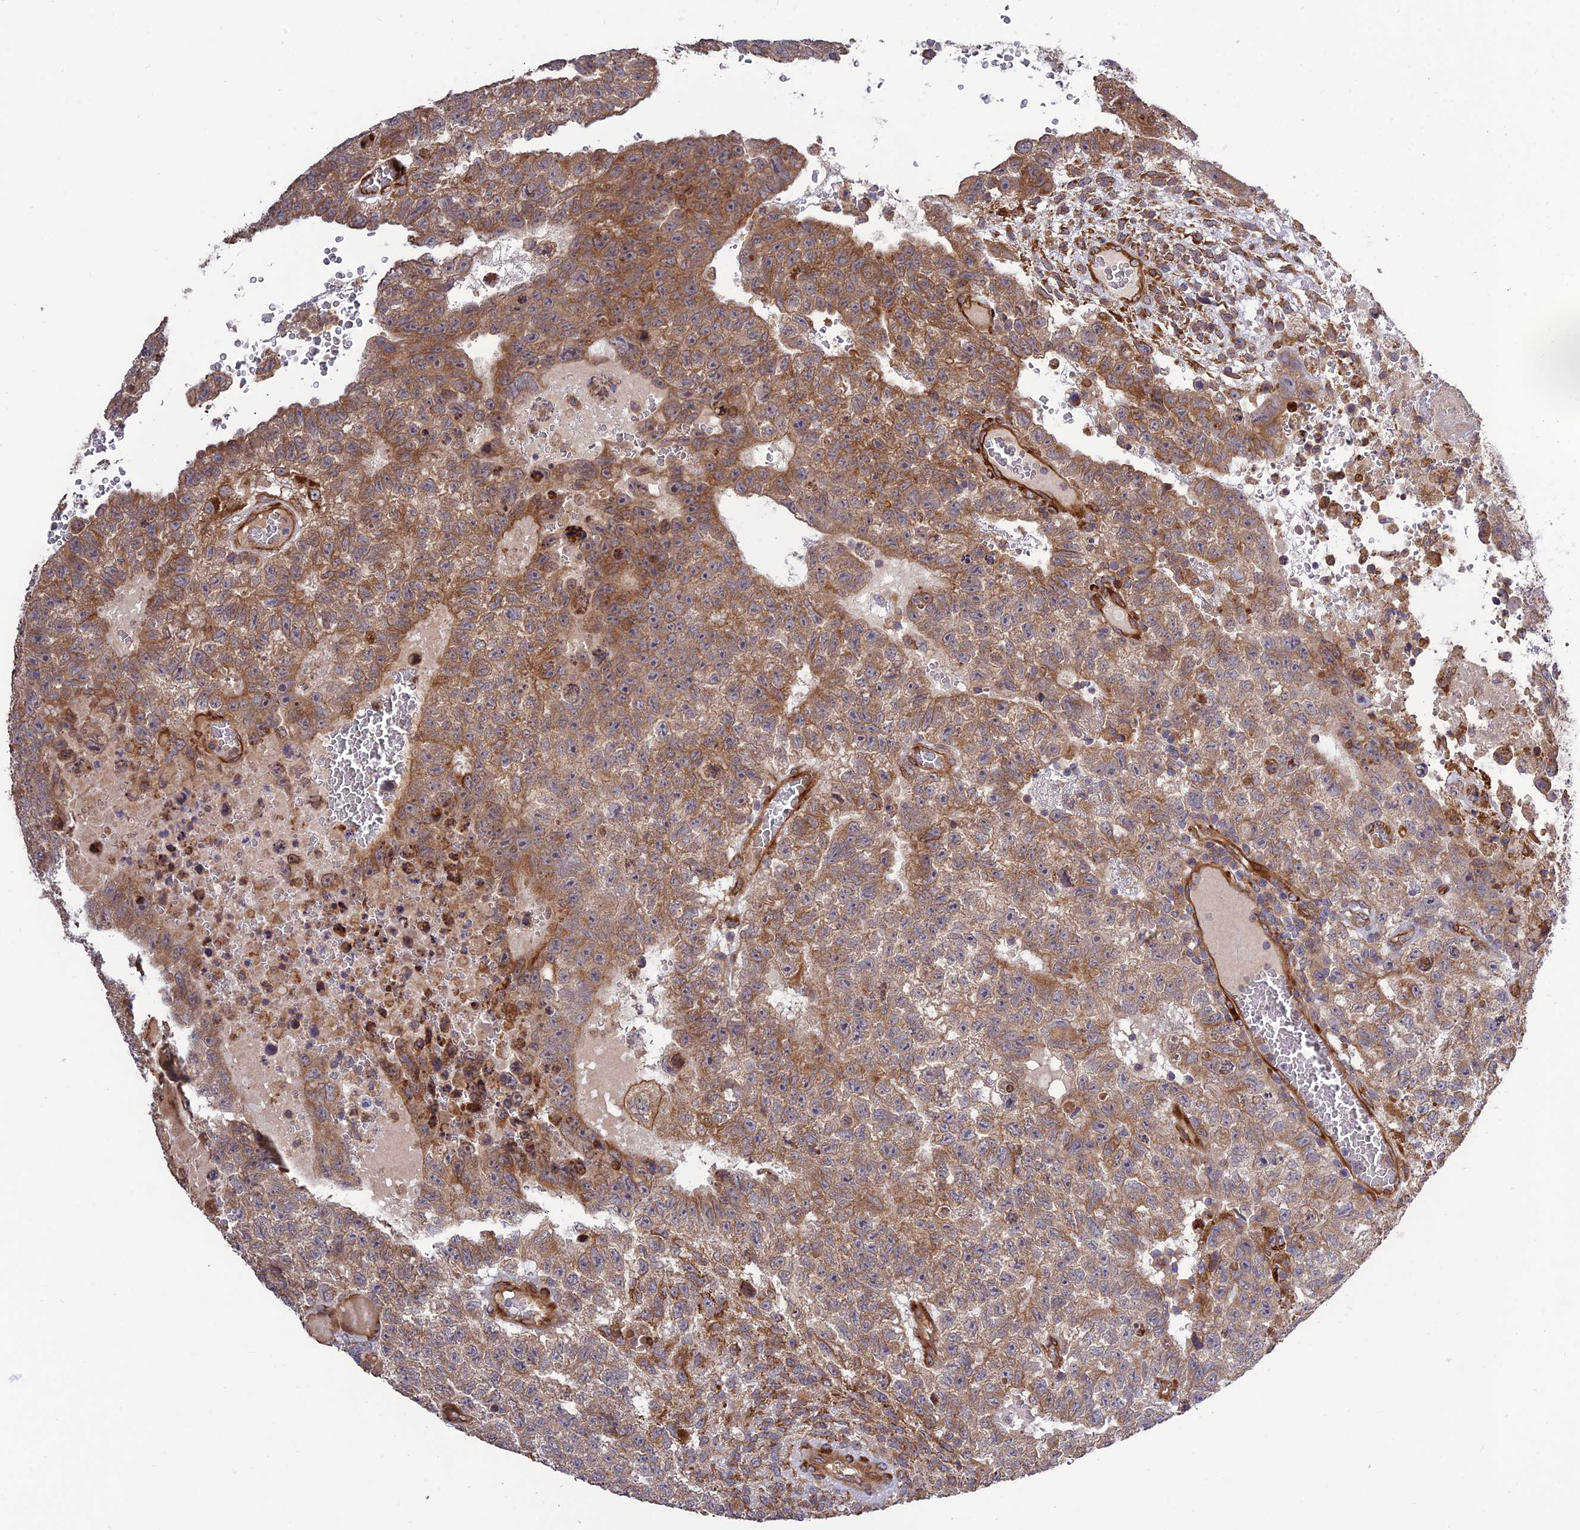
{"staining": {"intensity": "moderate", "quantity": ">75%", "location": "cytoplasmic/membranous"}, "tissue": "testis cancer", "cell_type": "Tumor cells", "image_type": "cancer", "snomed": [{"axis": "morphology", "description": "Carcinoma, Embryonal, NOS"}, {"axis": "topography", "description": "Testis"}], "caption": "This histopathology image shows testis cancer stained with immunohistochemistry to label a protein in brown. The cytoplasmic/membranous of tumor cells show moderate positivity for the protein. Nuclei are counter-stained blue.", "gene": "CRTAP", "patient": {"sex": "male", "age": 26}}